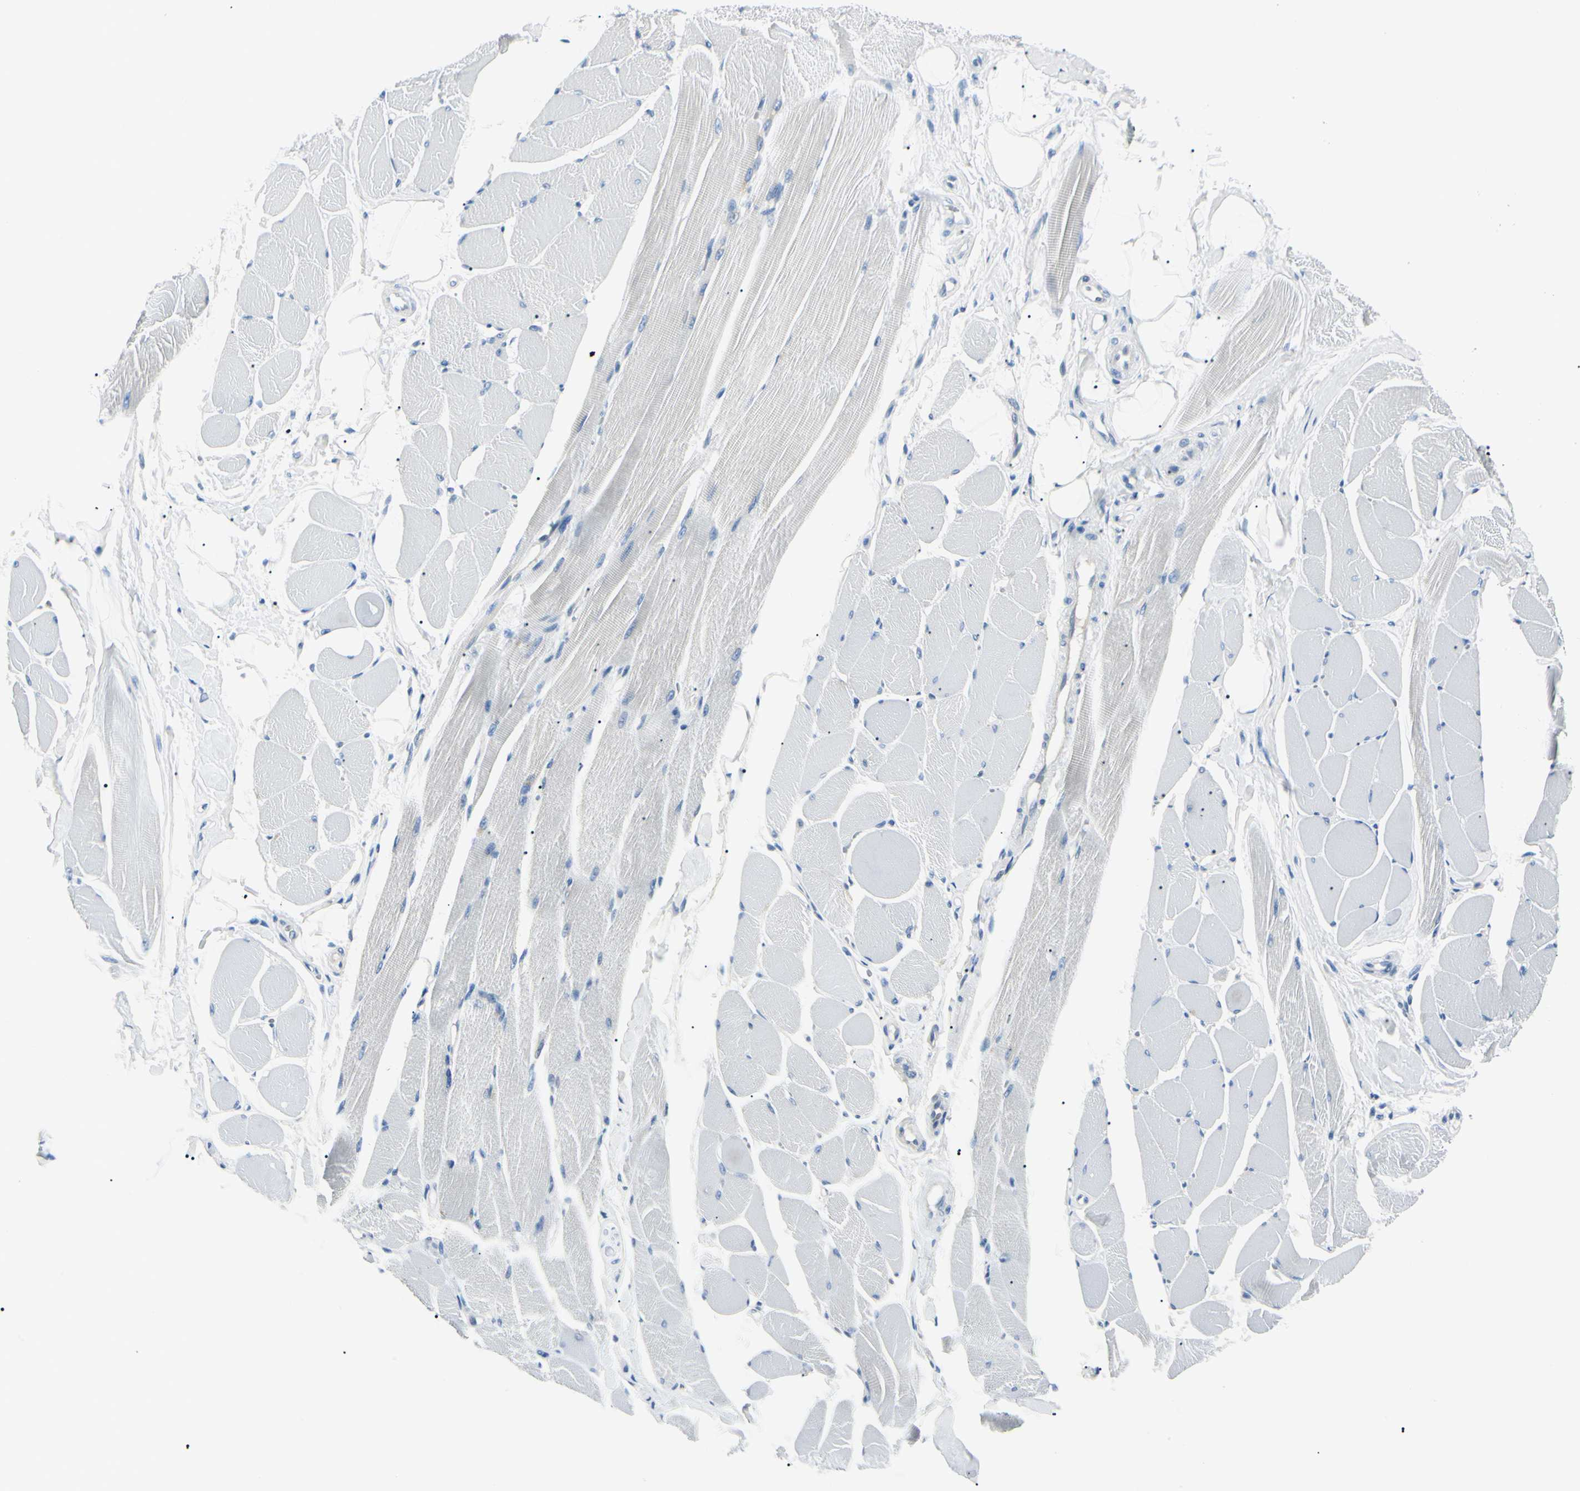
{"staining": {"intensity": "negative", "quantity": "none", "location": "none"}, "tissue": "skeletal muscle", "cell_type": "Myocytes", "image_type": "normal", "snomed": [{"axis": "morphology", "description": "Normal tissue, NOS"}, {"axis": "topography", "description": "Skeletal muscle"}, {"axis": "topography", "description": "Peripheral nerve tissue"}], "caption": "This is an IHC photomicrograph of unremarkable human skeletal muscle. There is no staining in myocytes.", "gene": "CA2", "patient": {"sex": "female", "age": 84}}